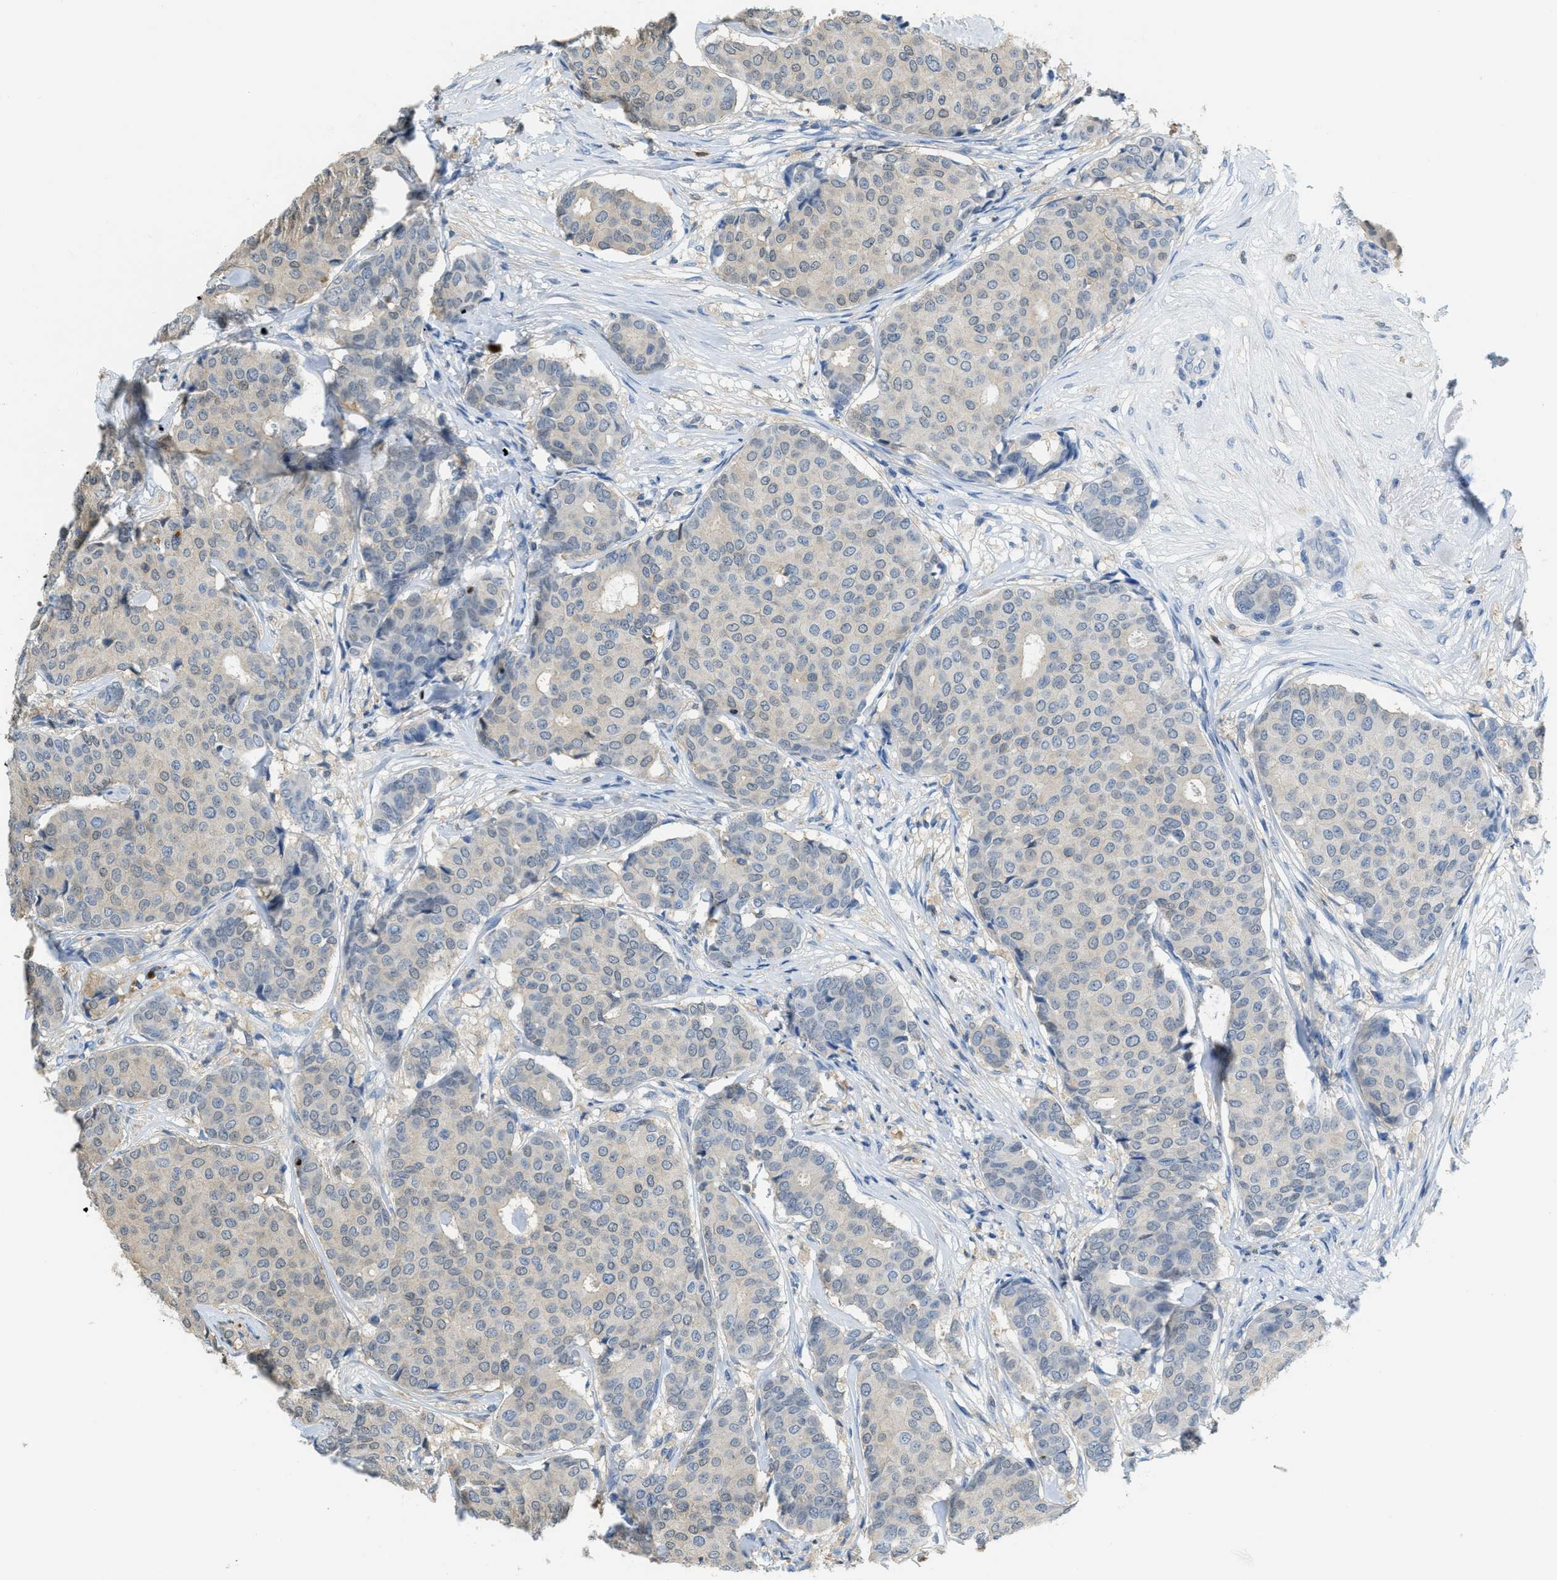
{"staining": {"intensity": "weak", "quantity": "<25%", "location": "cytoplasmic/membranous"}, "tissue": "breast cancer", "cell_type": "Tumor cells", "image_type": "cancer", "snomed": [{"axis": "morphology", "description": "Duct carcinoma"}, {"axis": "topography", "description": "Breast"}], "caption": "IHC of breast infiltrating ductal carcinoma reveals no expression in tumor cells.", "gene": "SERPINB1", "patient": {"sex": "female", "age": 75}}